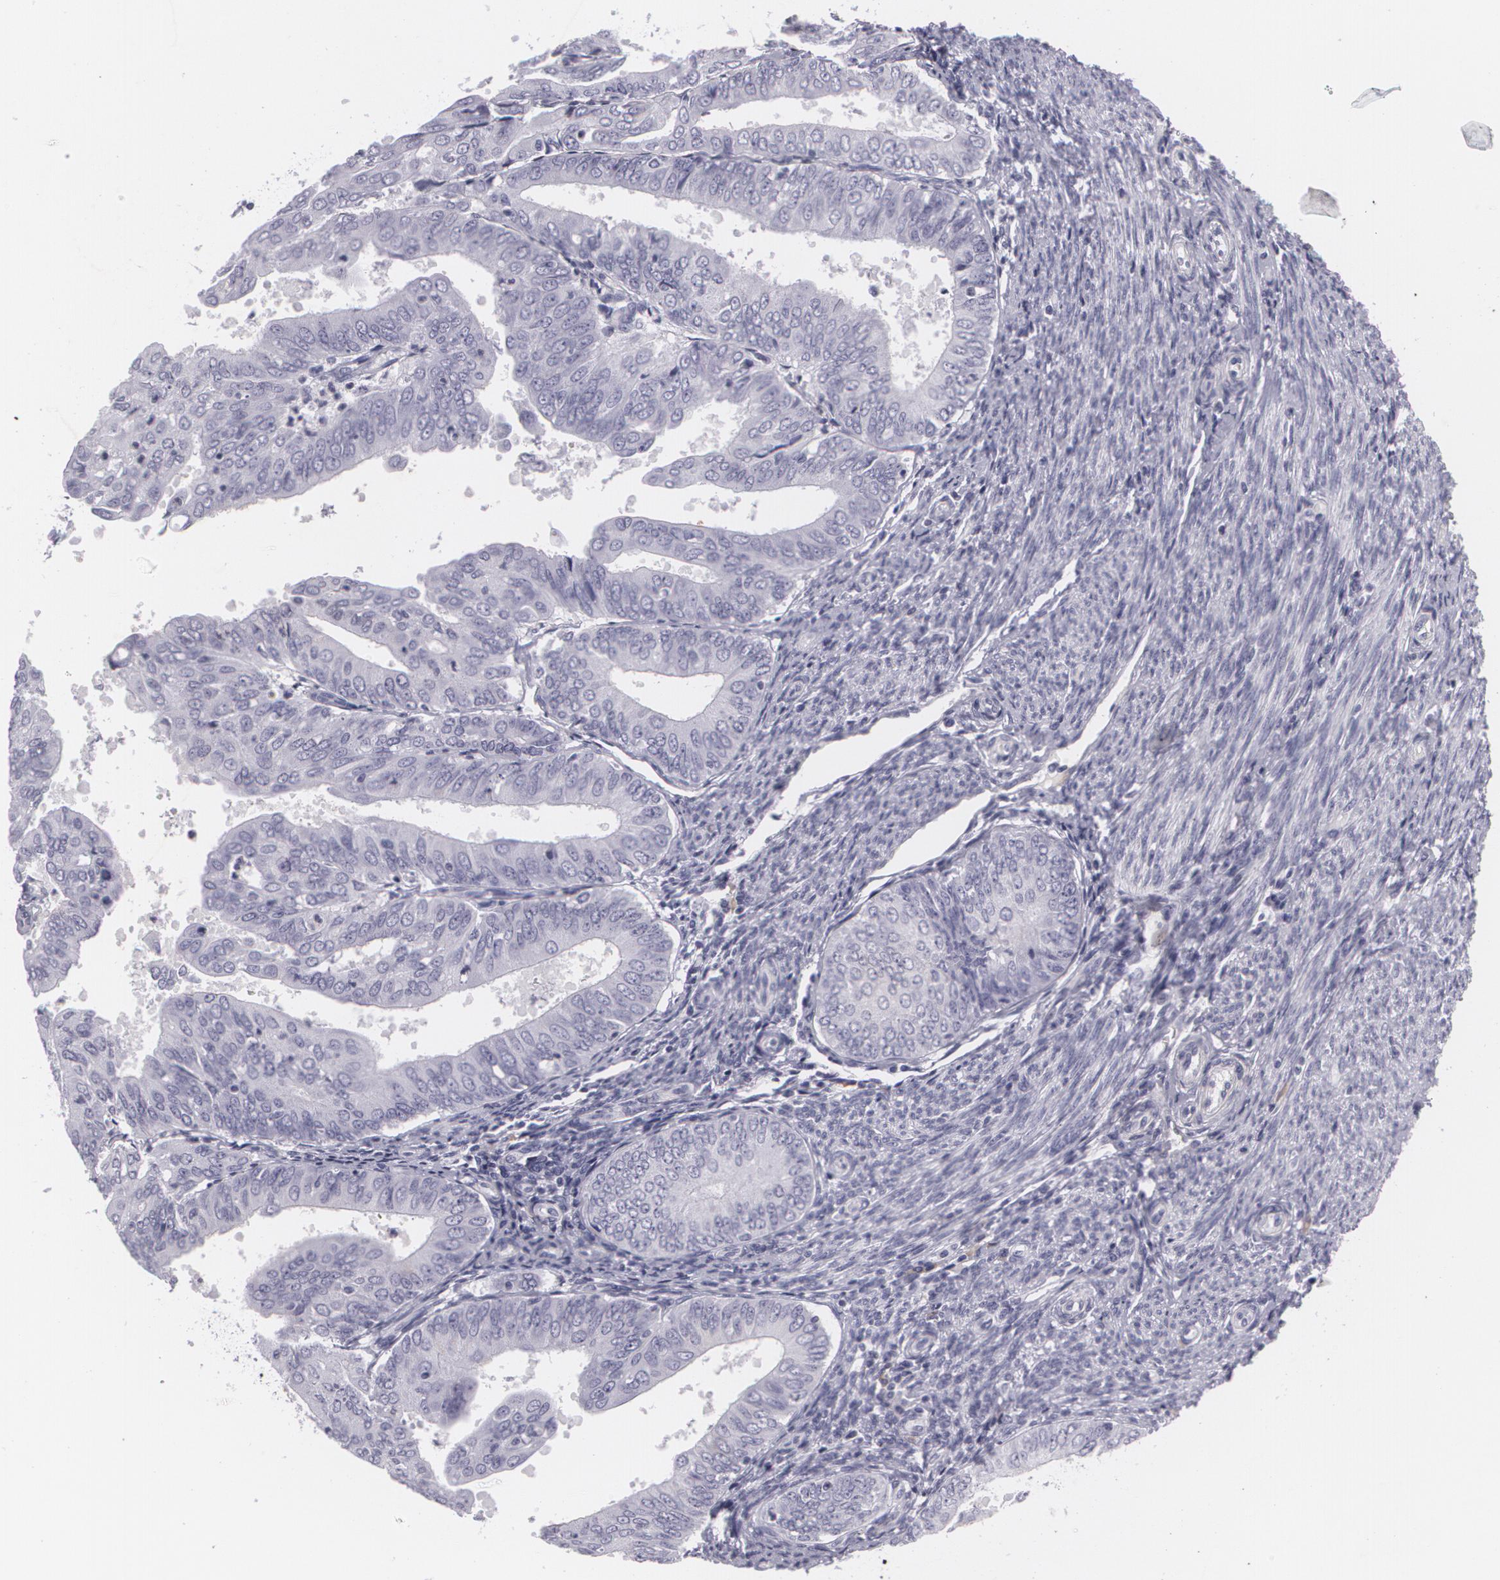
{"staining": {"intensity": "negative", "quantity": "none", "location": "none"}, "tissue": "endometrial cancer", "cell_type": "Tumor cells", "image_type": "cancer", "snomed": [{"axis": "morphology", "description": "Adenocarcinoma, NOS"}, {"axis": "topography", "description": "Endometrium"}], "caption": "Endometrial adenocarcinoma was stained to show a protein in brown. There is no significant expression in tumor cells.", "gene": "MAP2", "patient": {"sex": "female", "age": 79}}